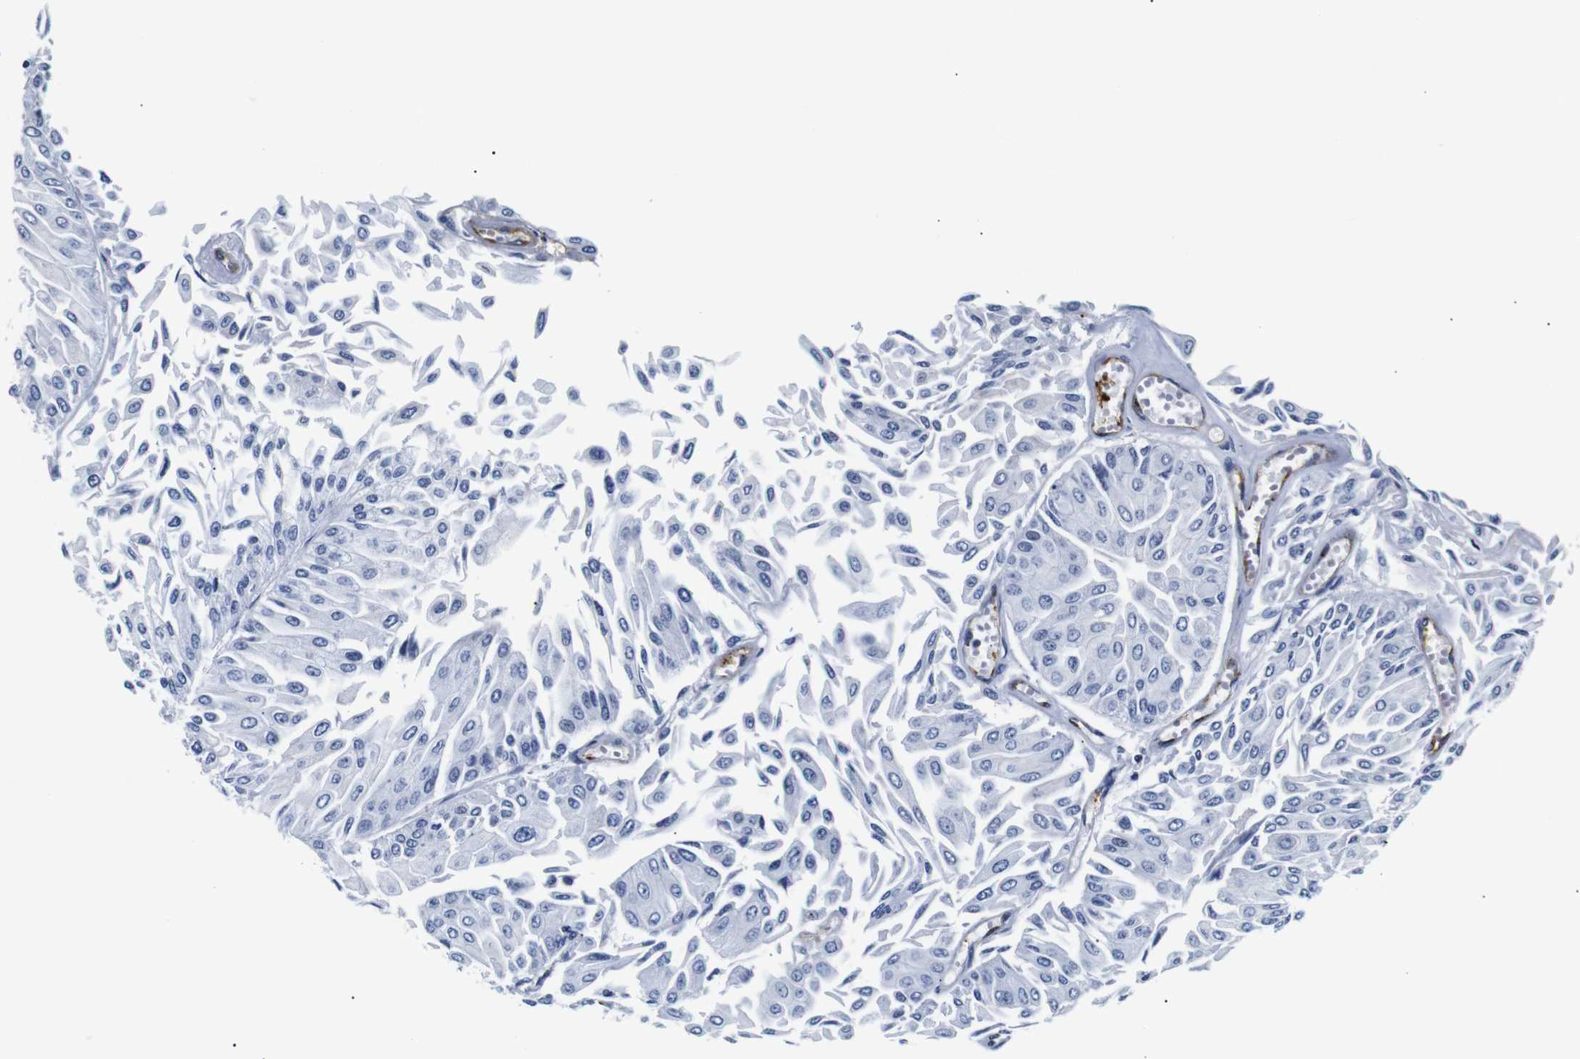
{"staining": {"intensity": "negative", "quantity": "none", "location": "none"}, "tissue": "urothelial cancer", "cell_type": "Tumor cells", "image_type": "cancer", "snomed": [{"axis": "morphology", "description": "Urothelial carcinoma, Low grade"}, {"axis": "topography", "description": "Urinary bladder"}], "caption": "Immunohistochemistry image of human urothelial cancer stained for a protein (brown), which demonstrates no staining in tumor cells.", "gene": "MUC4", "patient": {"sex": "male", "age": 67}}